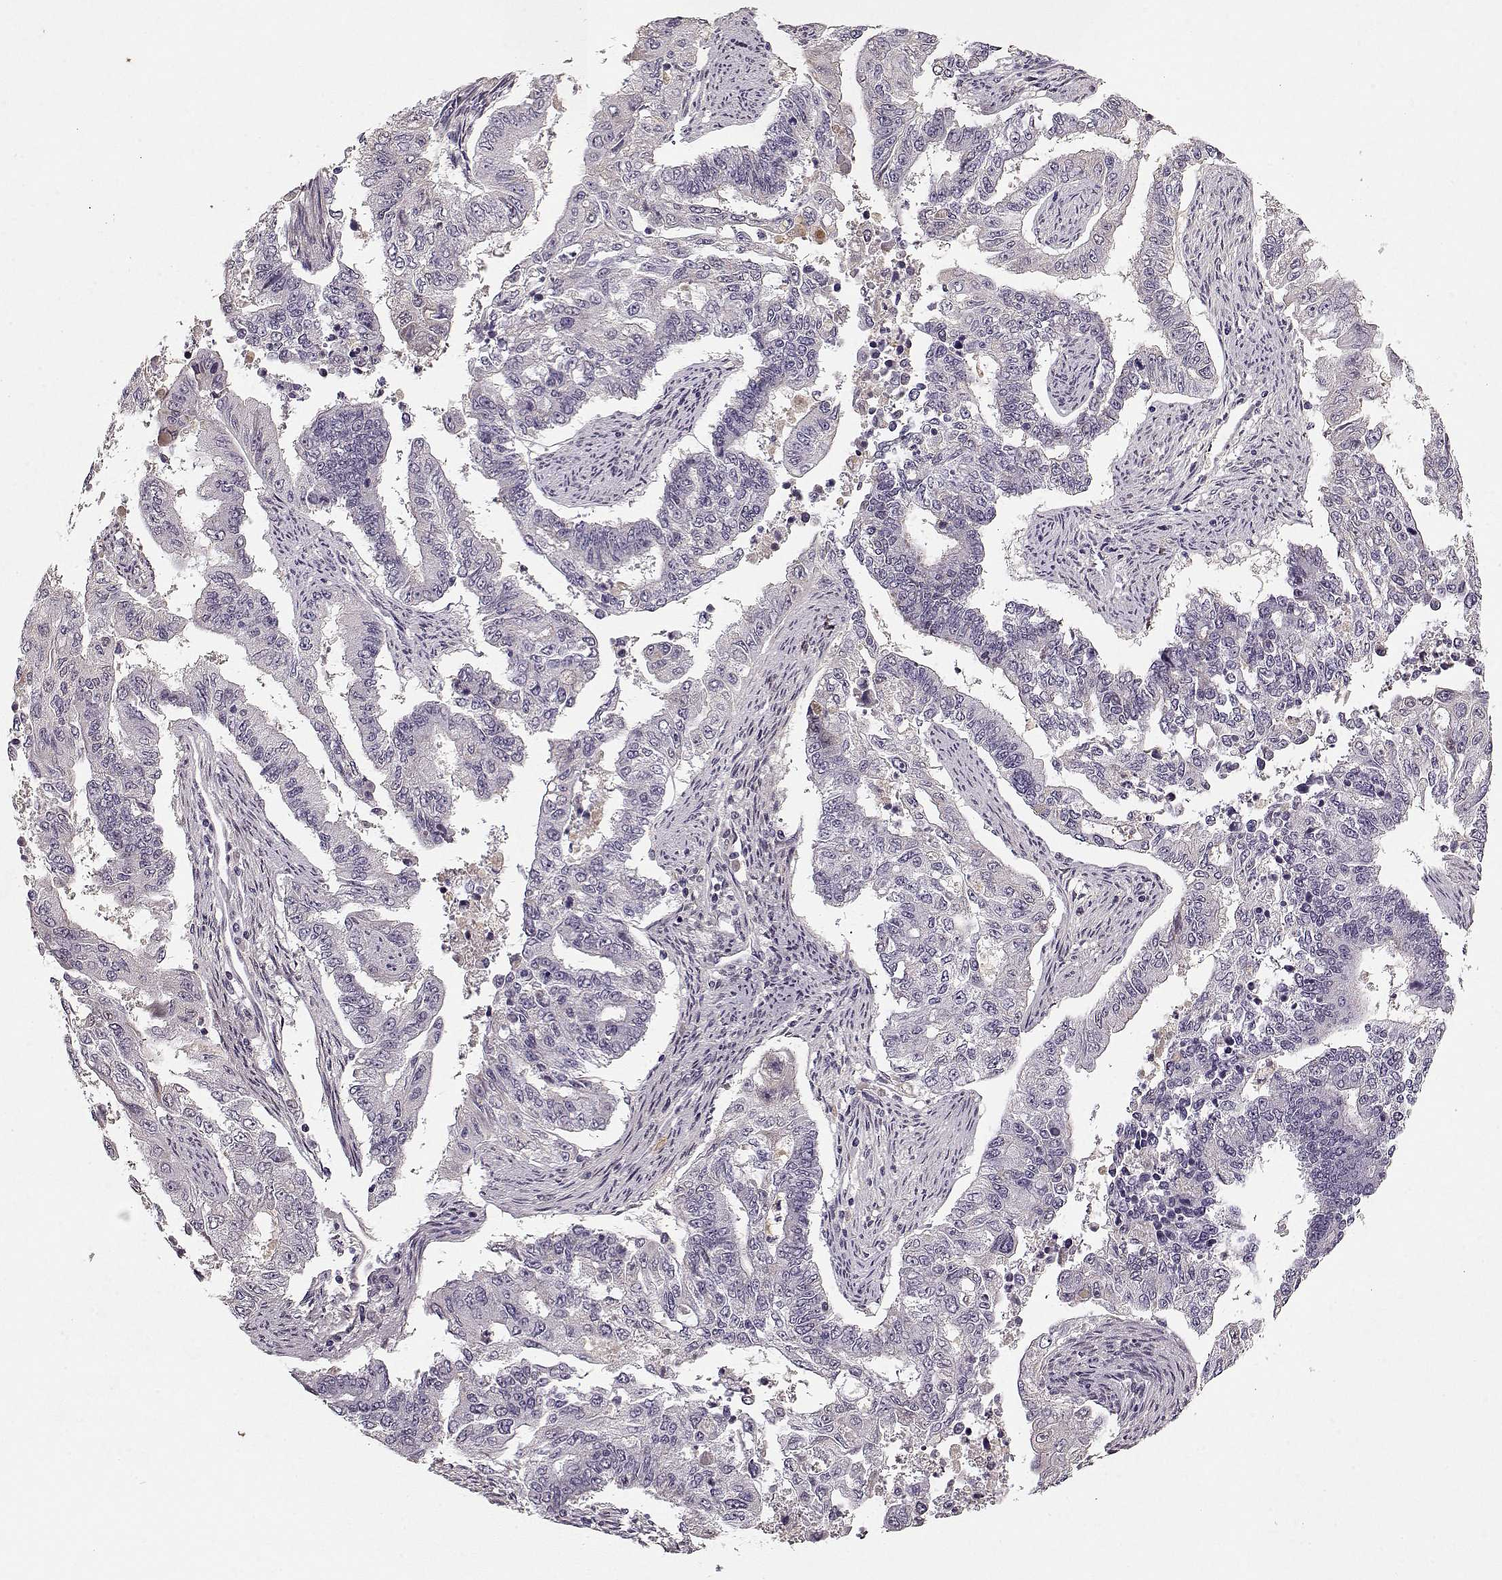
{"staining": {"intensity": "weak", "quantity": "<25%", "location": "cytoplasmic/membranous"}, "tissue": "endometrial cancer", "cell_type": "Tumor cells", "image_type": "cancer", "snomed": [{"axis": "morphology", "description": "Adenocarcinoma, NOS"}, {"axis": "topography", "description": "Uterus"}], "caption": "Photomicrograph shows no protein expression in tumor cells of adenocarcinoma (endometrial) tissue.", "gene": "LUM", "patient": {"sex": "female", "age": 59}}